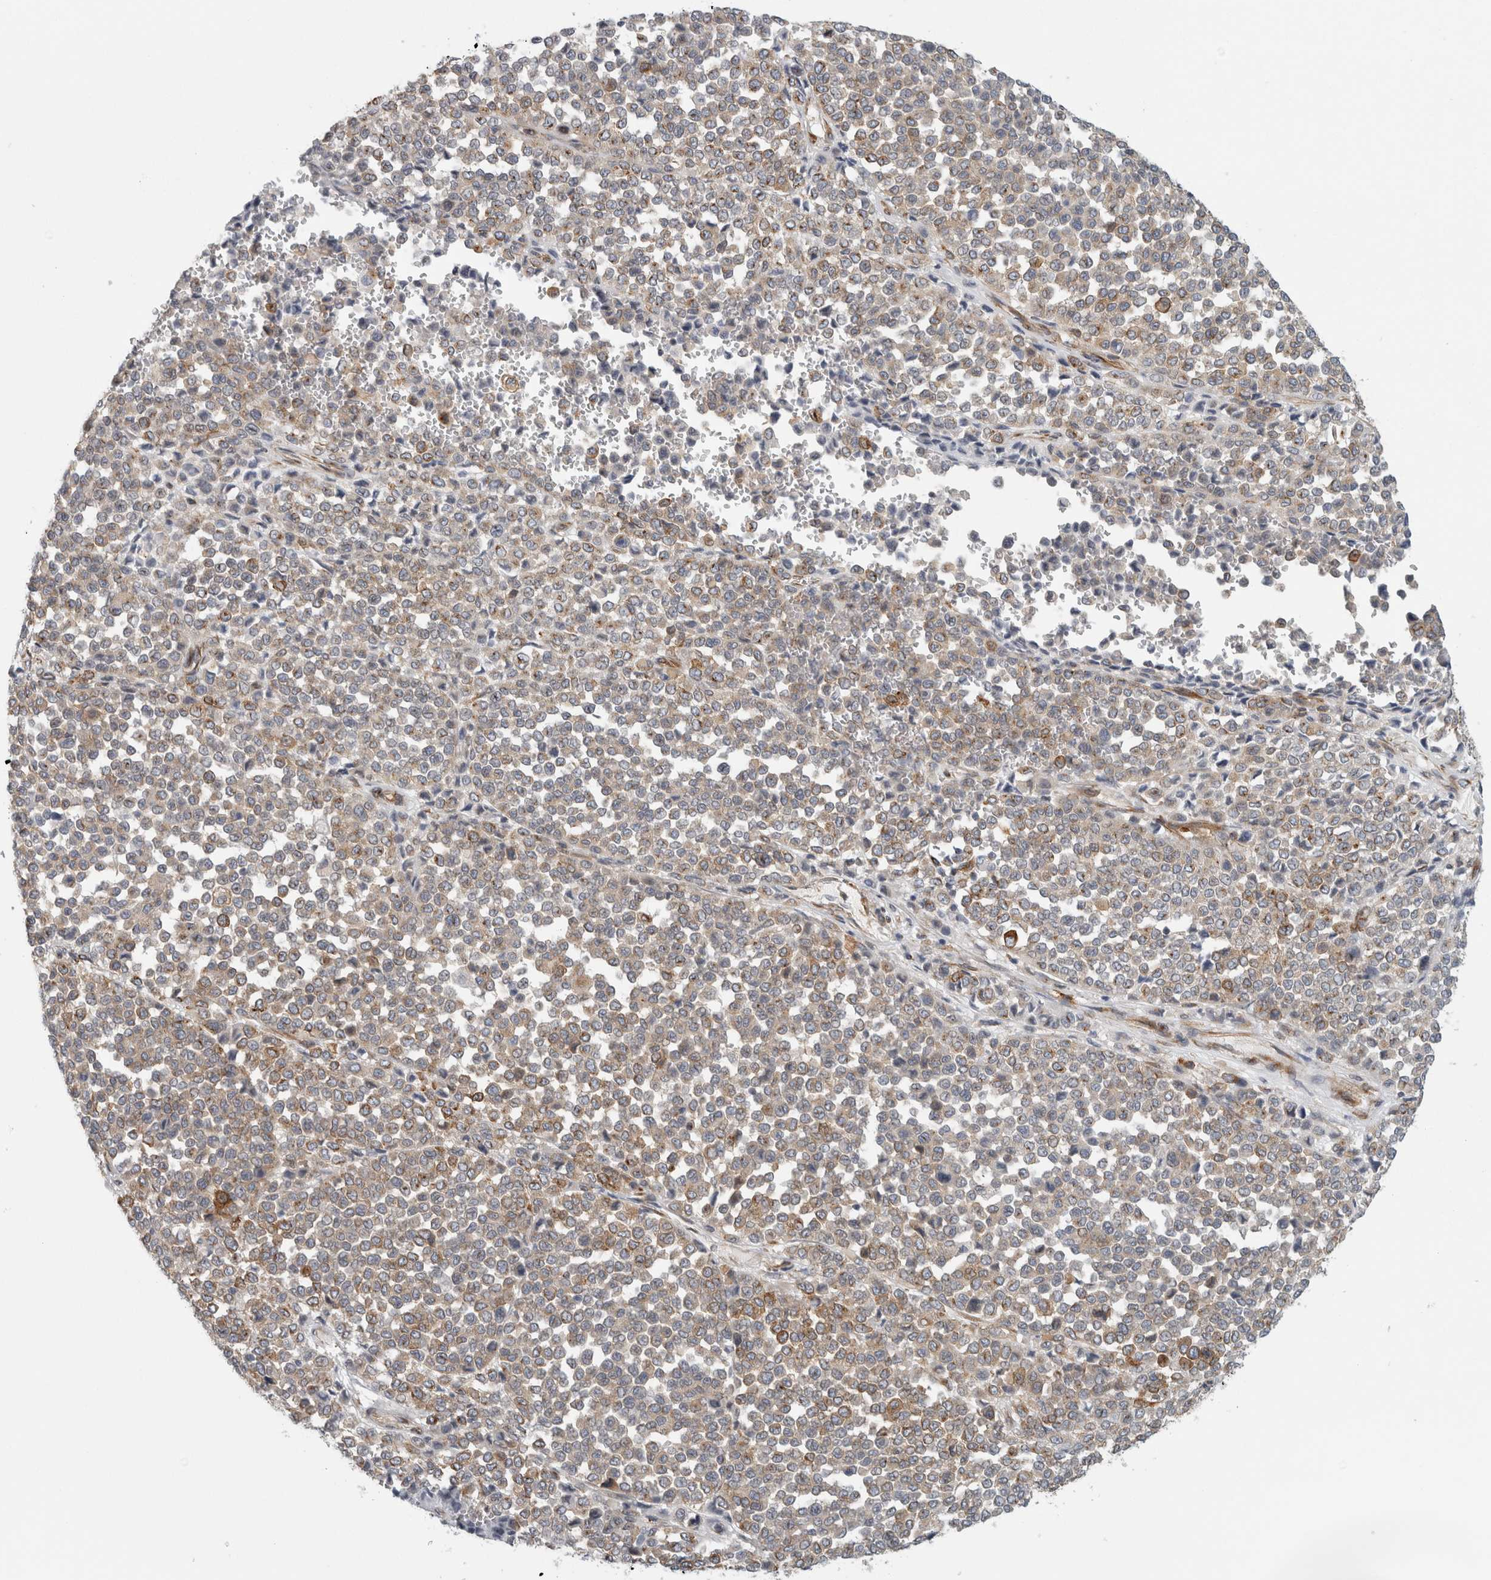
{"staining": {"intensity": "weak", "quantity": ">75%", "location": "cytoplasmic/membranous"}, "tissue": "melanoma", "cell_type": "Tumor cells", "image_type": "cancer", "snomed": [{"axis": "morphology", "description": "Malignant melanoma, Metastatic site"}, {"axis": "topography", "description": "Pancreas"}], "caption": "IHC of melanoma reveals low levels of weak cytoplasmic/membranous positivity in about >75% of tumor cells.", "gene": "PEX6", "patient": {"sex": "female", "age": 30}}